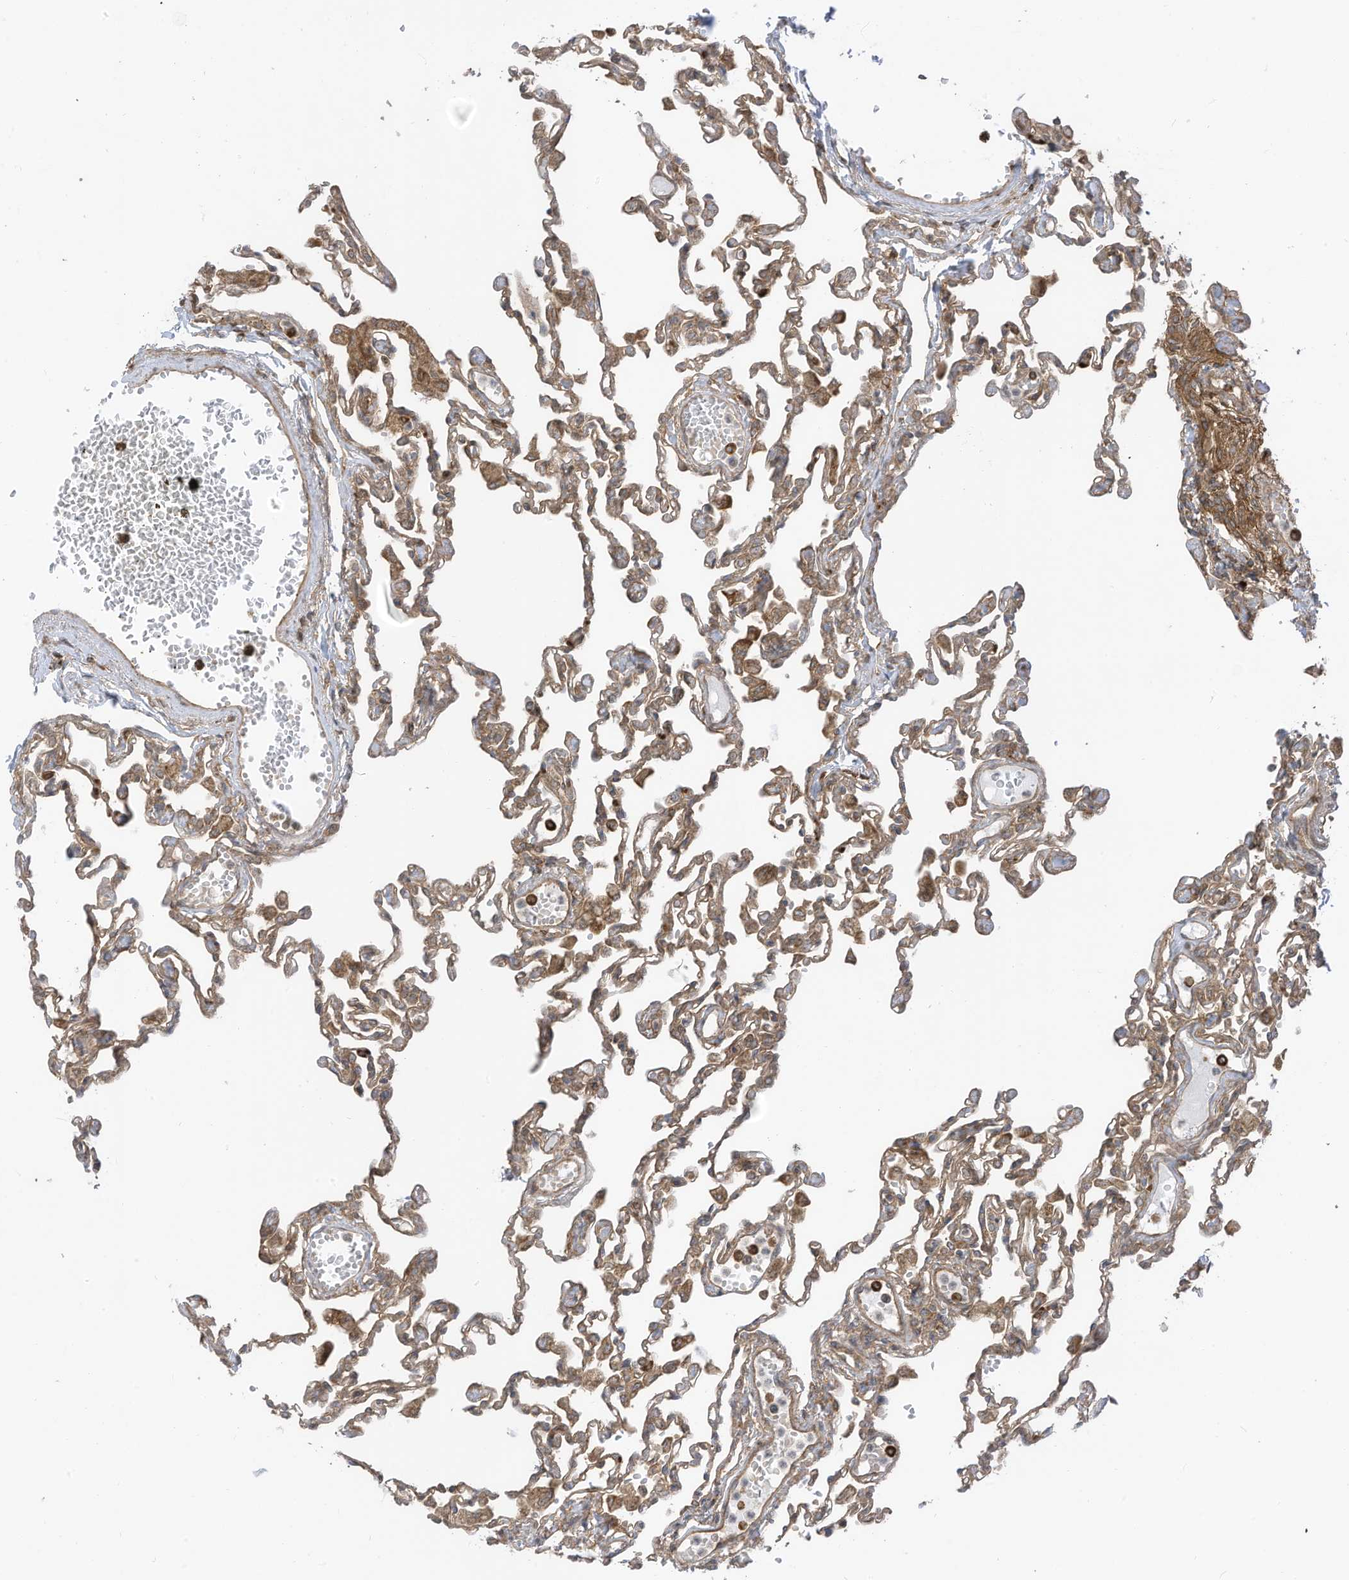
{"staining": {"intensity": "moderate", "quantity": ">75%", "location": "cytoplasmic/membranous"}, "tissue": "lung", "cell_type": "Alveolar cells", "image_type": "normal", "snomed": [{"axis": "morphology", "description": "Normal tissue, NOS"}, {"axis": "topography", "description": "Bronchus"}, {"axis": "topography", "description": "Lung"}], "caption": "Lung stained for a protein exhibits moderate cytoplasmic/membranous positivity in alveolar cells. The protein of interest is stained brown, and the nuclei are stained in blue (DAB IHC with brightfield microscopy, high magnification).", "gene": "REPS1", "patient": {"sex": "female", "age": 49}}